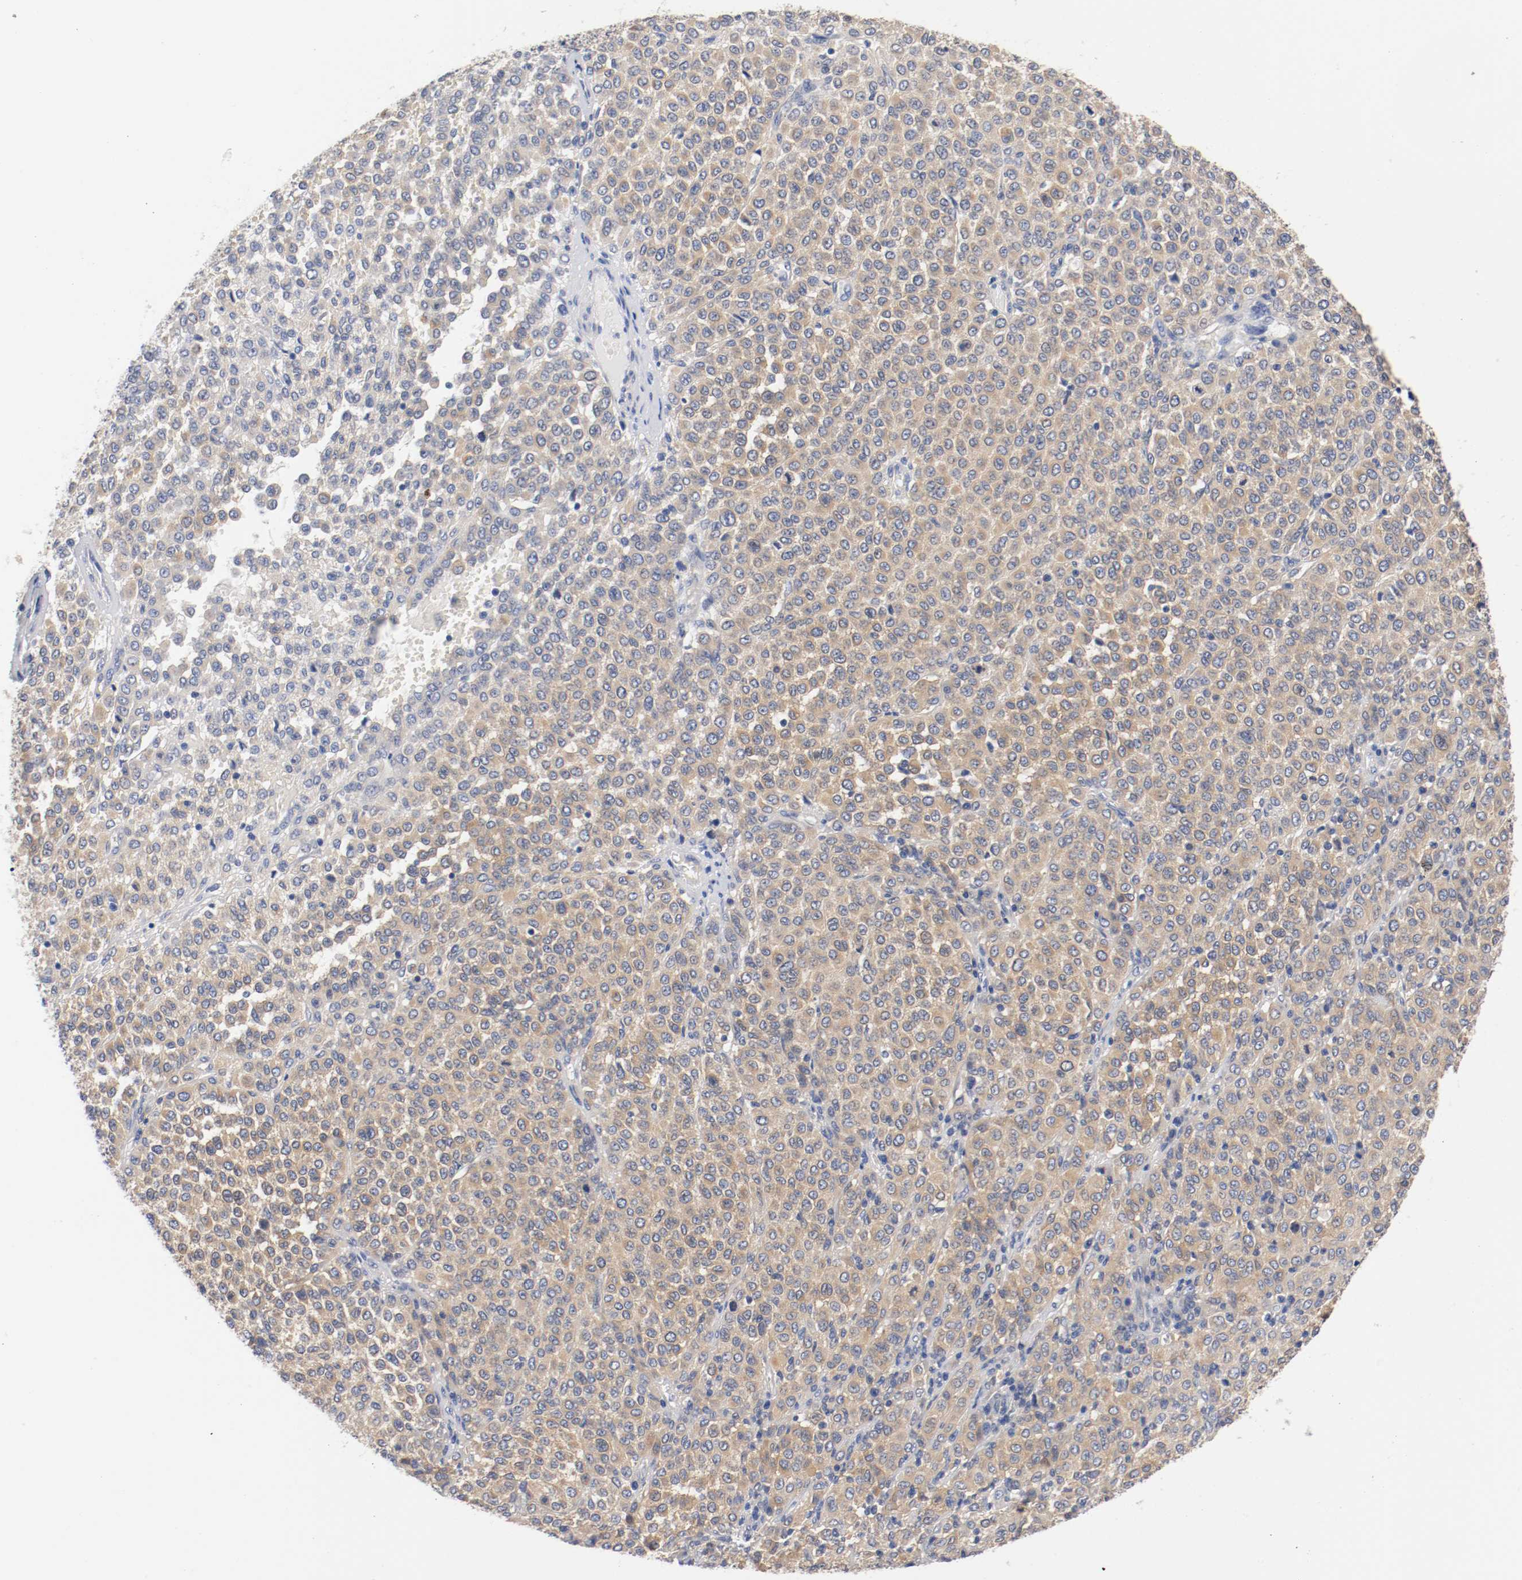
{"staining": {"intensity": "moderate", "quantity": ">75%", "location": "cytoplasmic/membranous"}, "tissue": "melanoma", "cell_type": "Tumor cells", "image_type": "cancer", "snomed": [{"axis": "morphology", "description": "Malignant melanoma, Metastatic site"}, {"axis": "topography", "description": "Pancreas"}], "caption": "Malignant melanoma (metastatic site) tissue exhibits moderate cytoplasmic/membranous staining in about >75% of tumor cells The staining was performed using DAB (3,3'-diaminobenzidine) to visualize the protein expression in brown, while the nuclei were stained in blue with hematoxylin (Magnification: 20x).", "gene": "HGS", "patient": {"sex": "female", "age": 30}}